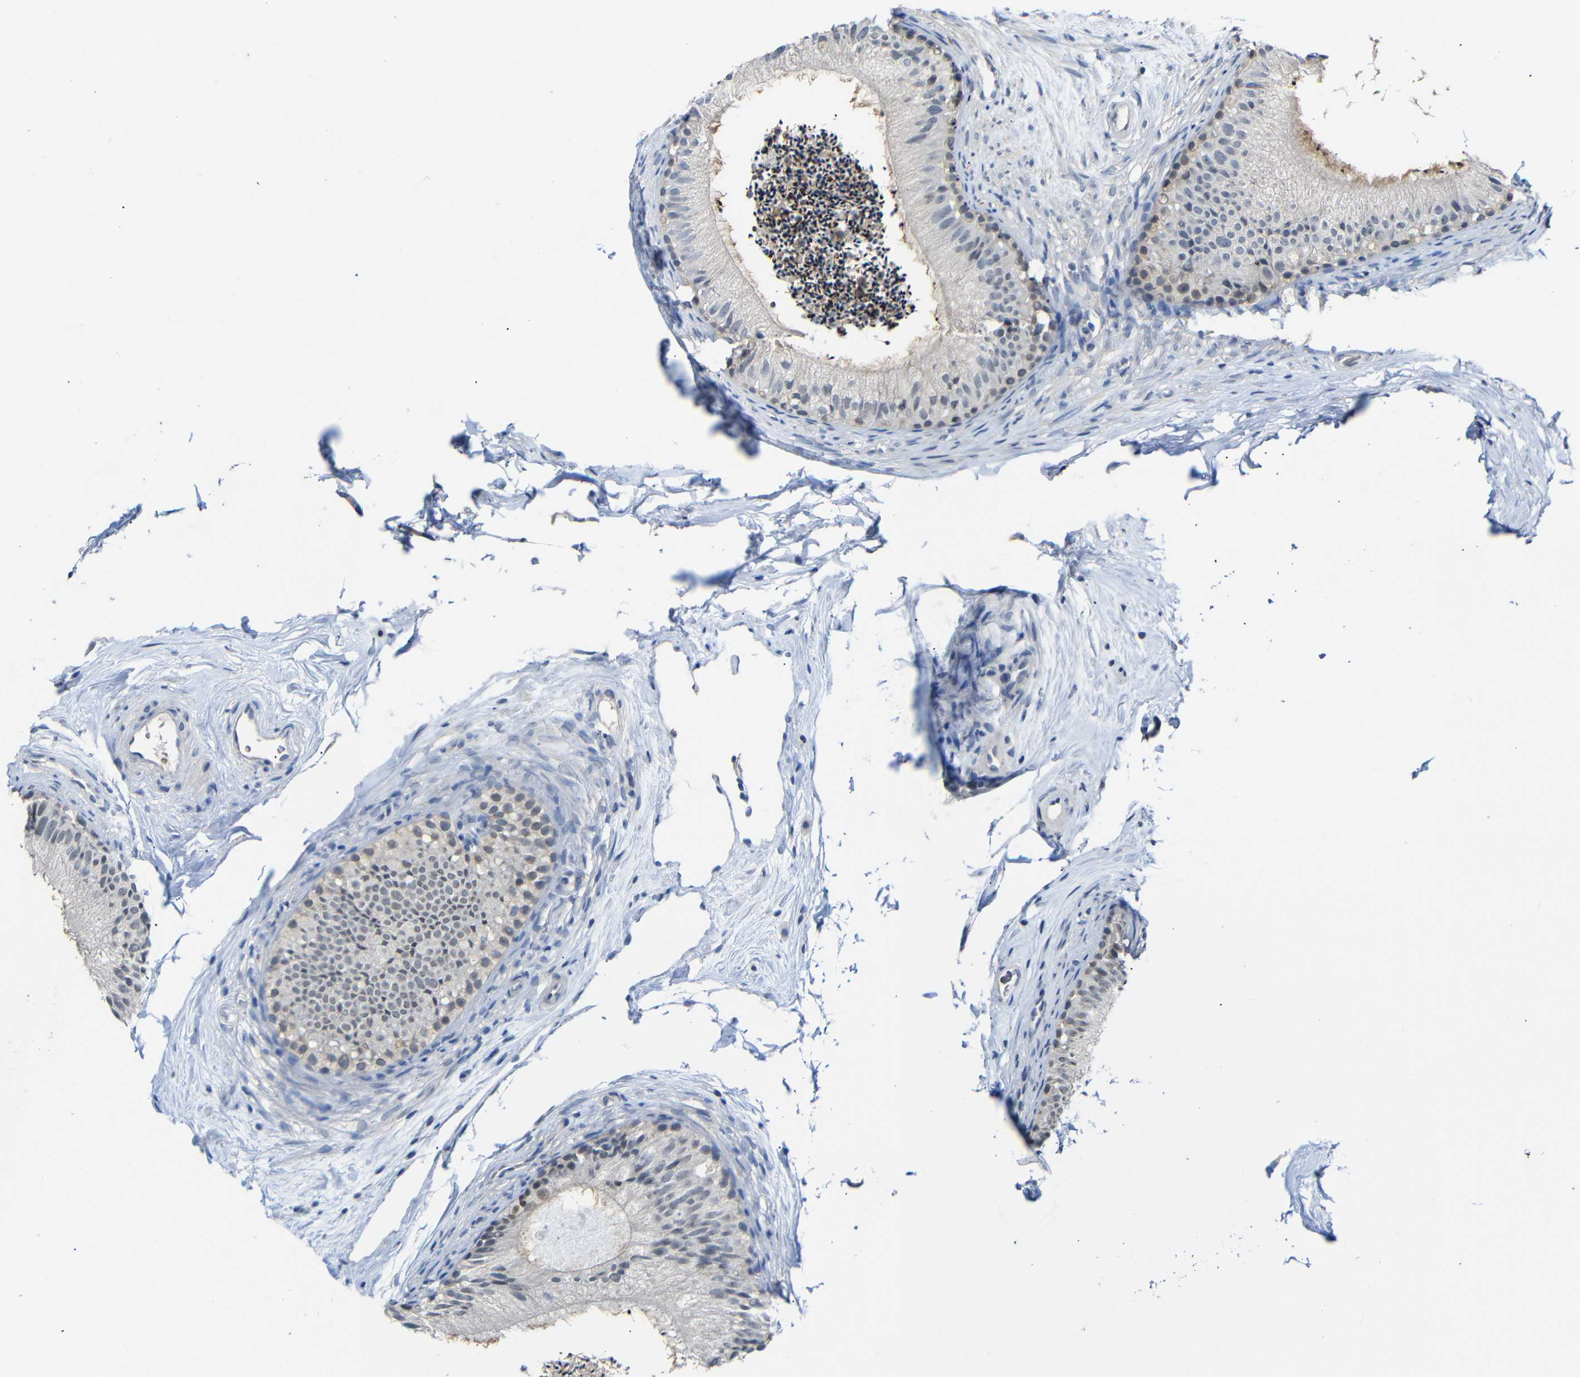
{"staining": {"intensity": "weak", "quantity": "<25%", "location": "nuclear"}, "tissue": "epididymis", "cell_type": "Glandular cells", "image_type": "normal", "snomed": [{"axis": "morphology", "description": "Normal tissue, NOS"}, {"axis": "topography", "description": "Epididymis"}], "caption": "Protein analysis of unremarkable epididymis shows no significant staining in glandular cells.", "gene": "HNF1A", "patient": {"sex": "male", "age": 56}}